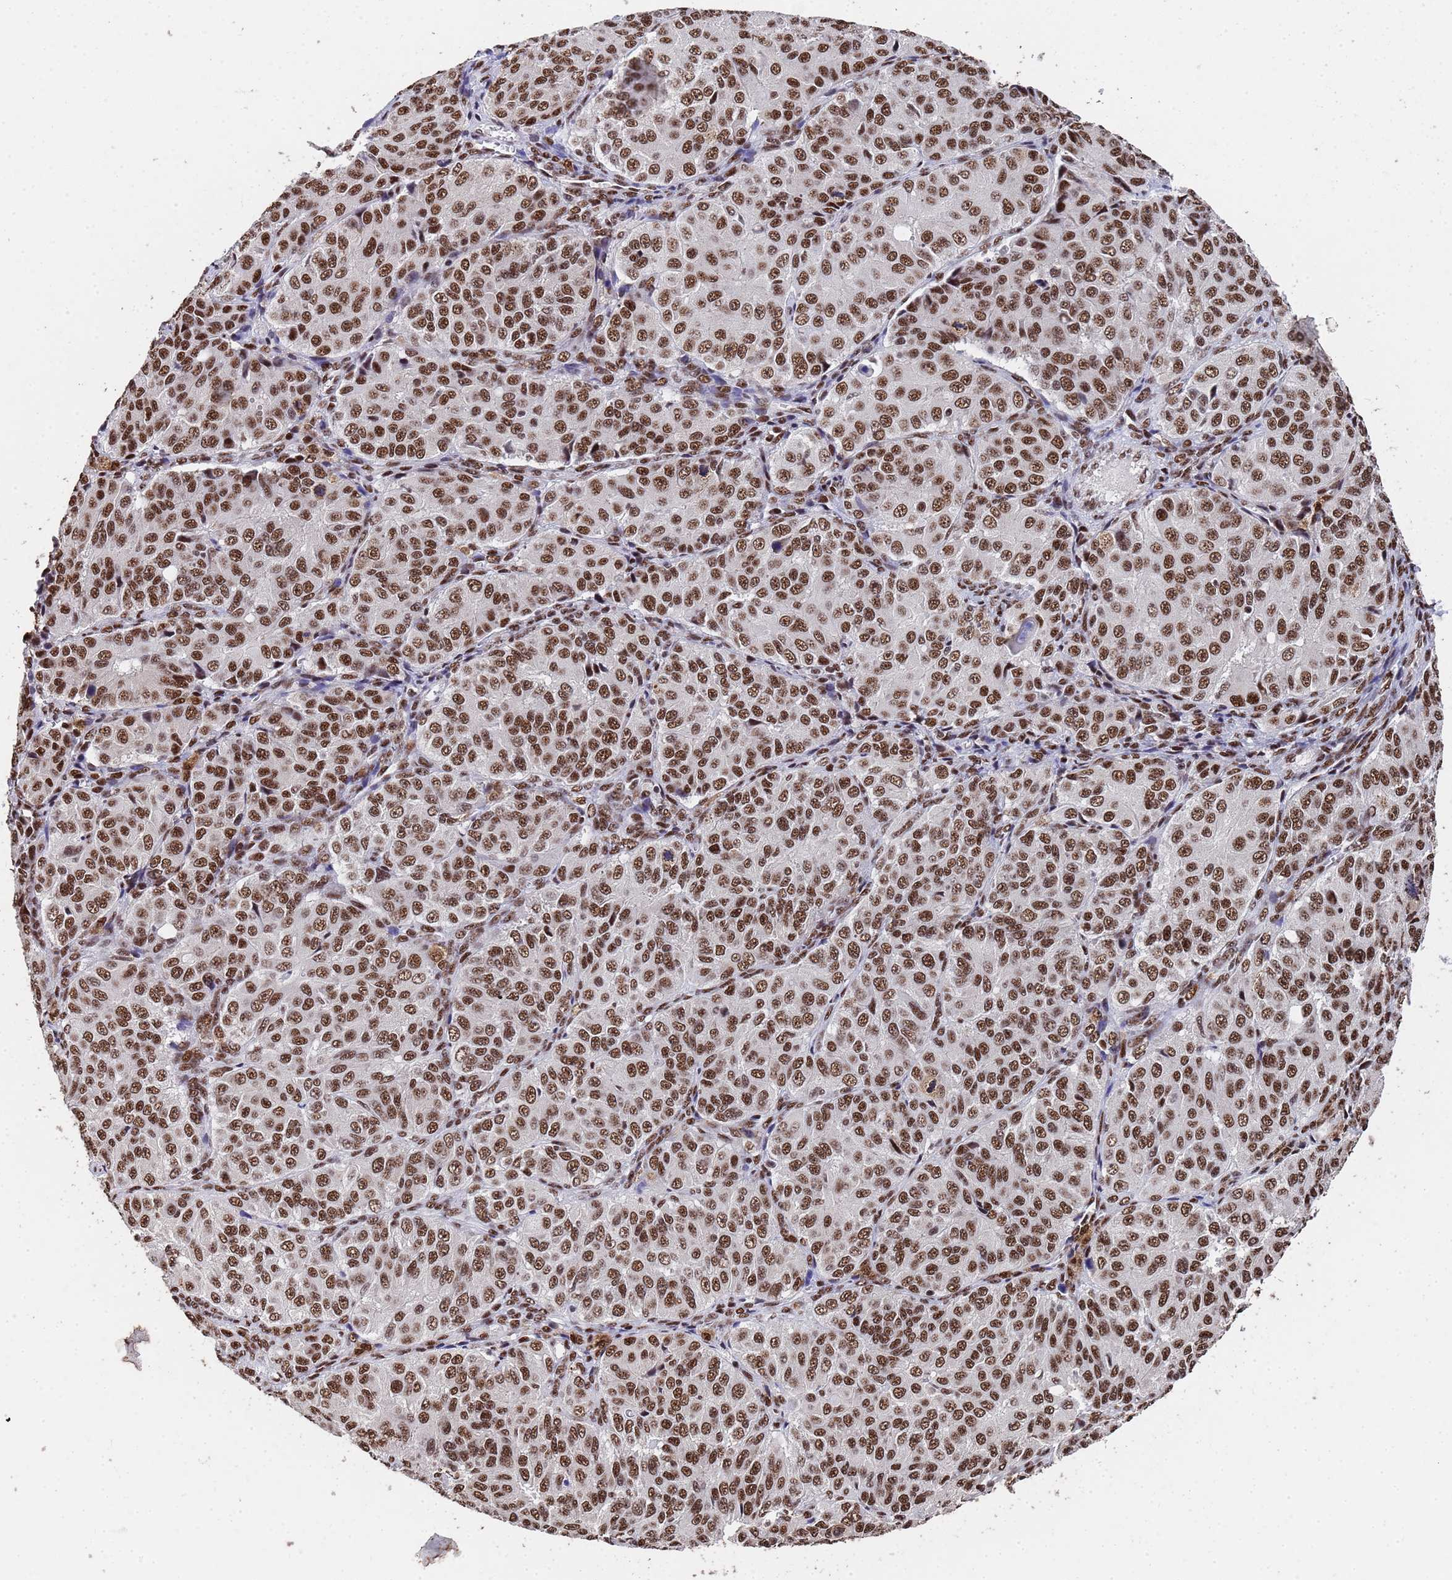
{"staining": {"intensity": "moderate", "quantity": ">75%", "location": "nuclear"}, "tissue": "ovarian cancer", "cell_type": "Tumor cells", "image_type": "cancer", "snomed": [{"axis": "morphology", "description": "Carcinoma, endometroid"}, {"axis": "topography", "description": "Ovary"}], "caption": "Immunohistochemistry (DAB (3,3'-diaminobenzidine)) staining of human ovarian cancer (endometroid carcinoma) shows moderate nuclear protein staining in approximately >75% of tumor cells. (Stains: DAB in brown, nuclei in blue, Microscopy: brightfield microscopy at high magnification).", "gene": "SF3B2", "patient": {"sex": "female", "age": 51}}